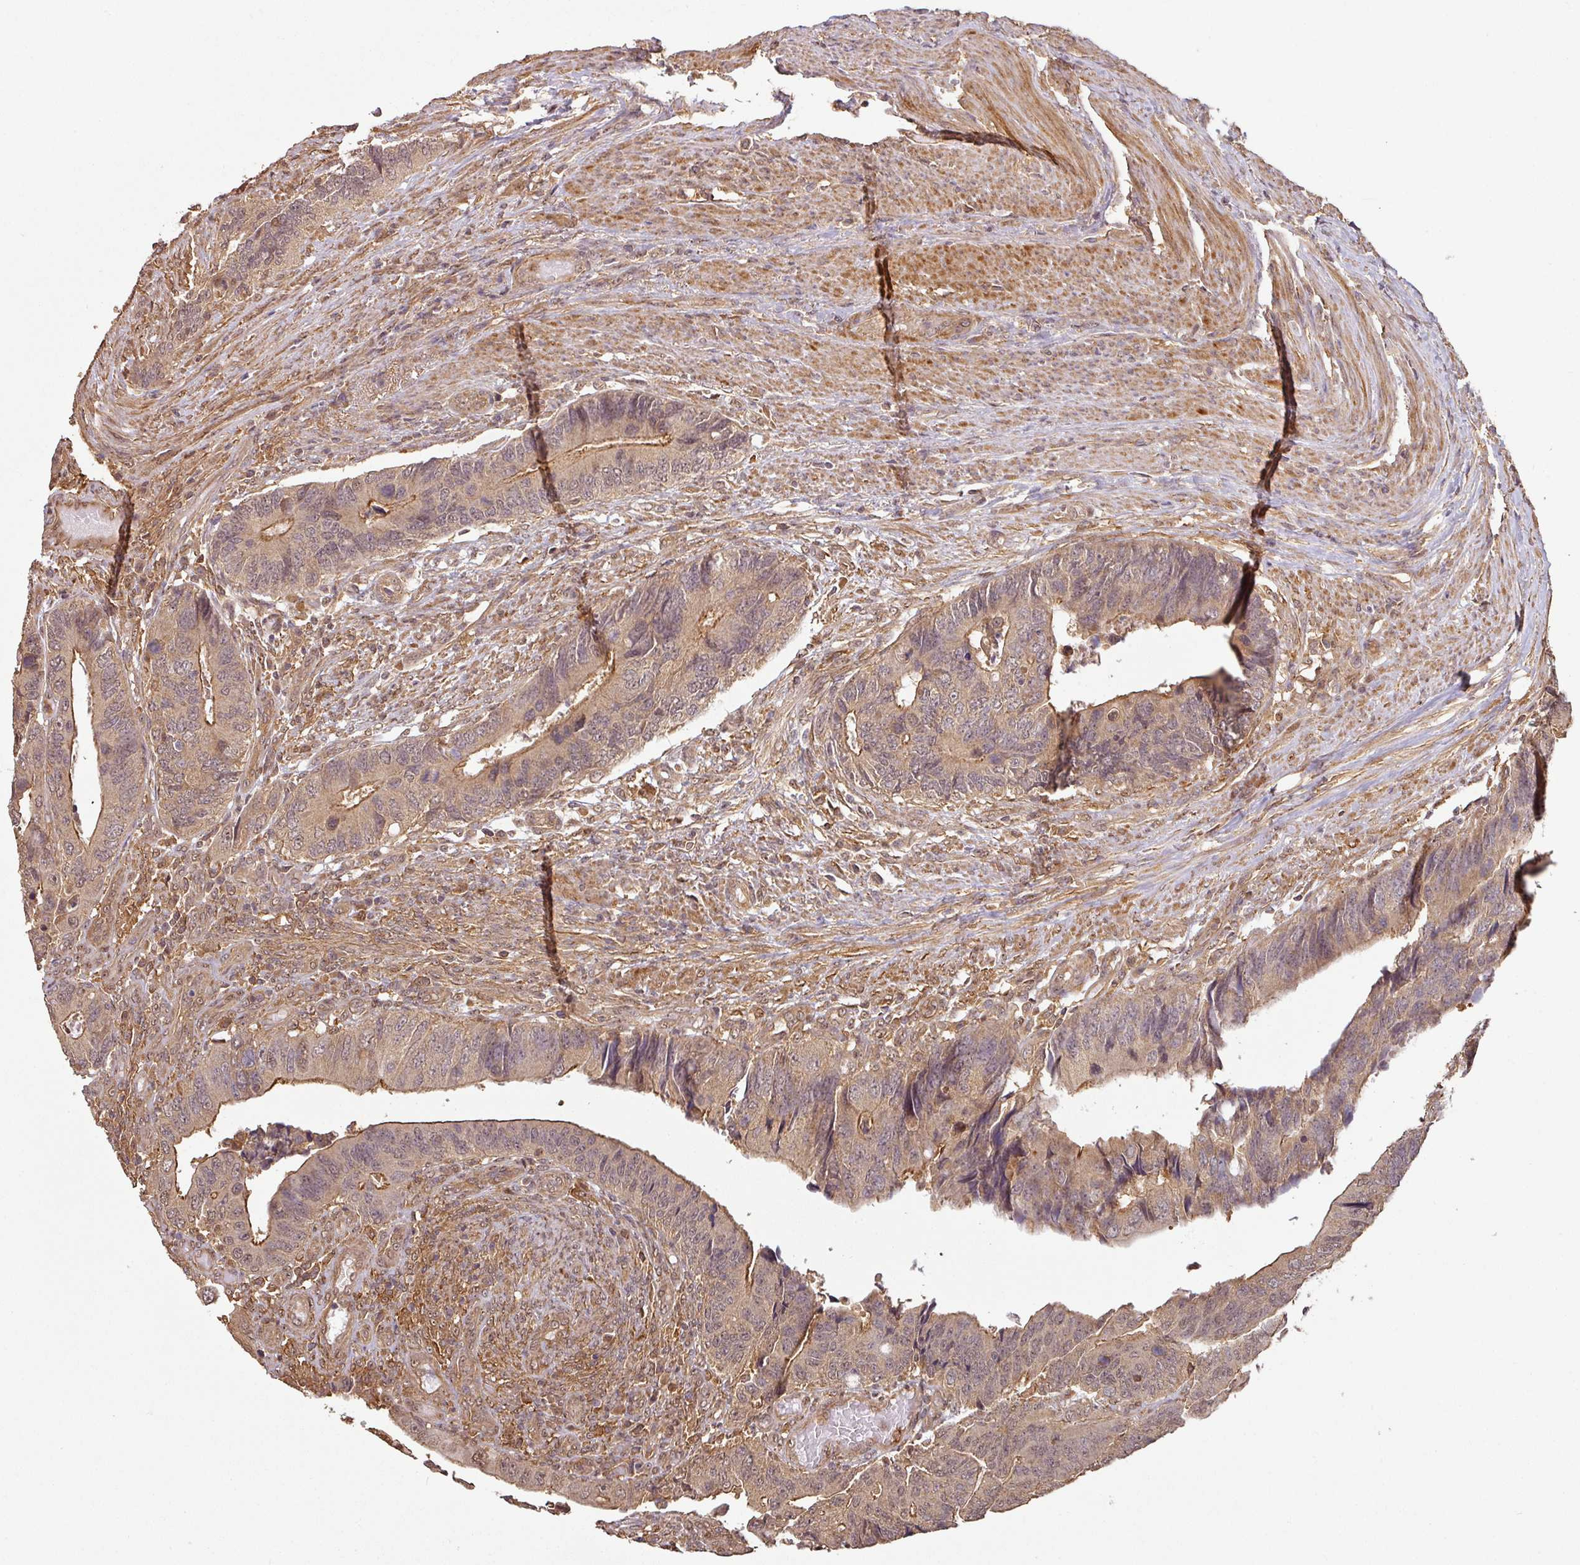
{"staining": {"intensity": "moderate", "quantity": ">75%", "location": "cytoplasmic/membranous"}, "tissue": "colorectal cancer", "cell_type": "Tumor cells", "image_type": "cancer", "snomed": [{"axis": "morphology", "description": "Adenocarcinoma, NOS"}, {"axis": "topography", "description": "Colon"}], "caption": "Immunohistochemistry image of colorectal cancer (adenocarcinoma) stained for a protein (brown), which displays medium levels of moderate cytoplasmic/membranous staining in about >75% of tumor cells.", "gene": "ZNF322", "patient": {"sex": "male", "age": 87}}